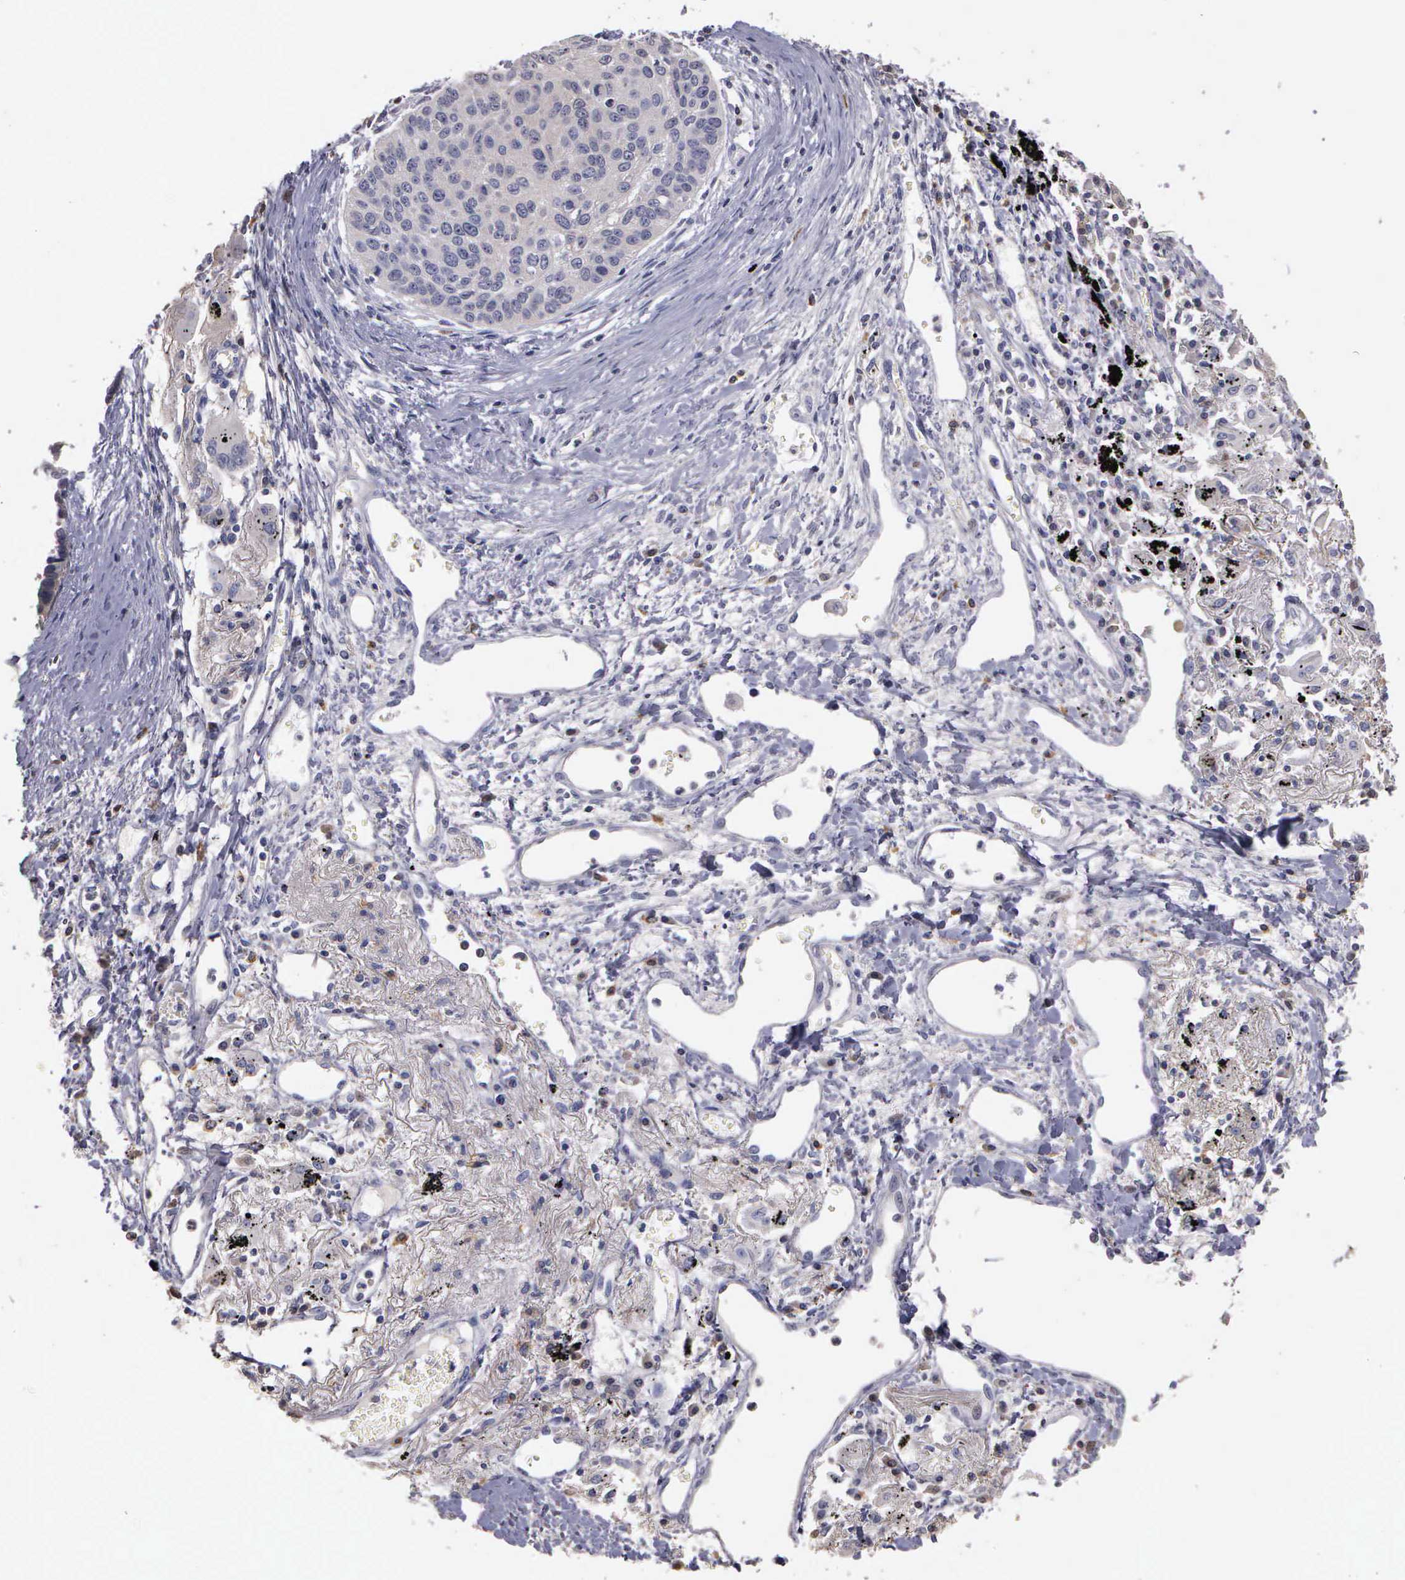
{"staining": {"intensity": "negative", "quantity": "none", "location": "none"}, "tissue": "lung cancer", "cell_type": "Tumor cells", "image_type": "cancer", "snomed": [{"axis": "morphology", "description": "Squamous cell carcinoma, NOS"}, {"axis": "topography", "description": "Lung"}], "caption": "Immunohistochemical staining of human lung cancer exhibits no significant positivity in tumor cells. (Stains: DAB IHC with hematoxylin counter stain, Microscopy: brightfield microscopy at high magnification).", "gene": "ENO3", "patient": {"sex": "male", "age": 71}}